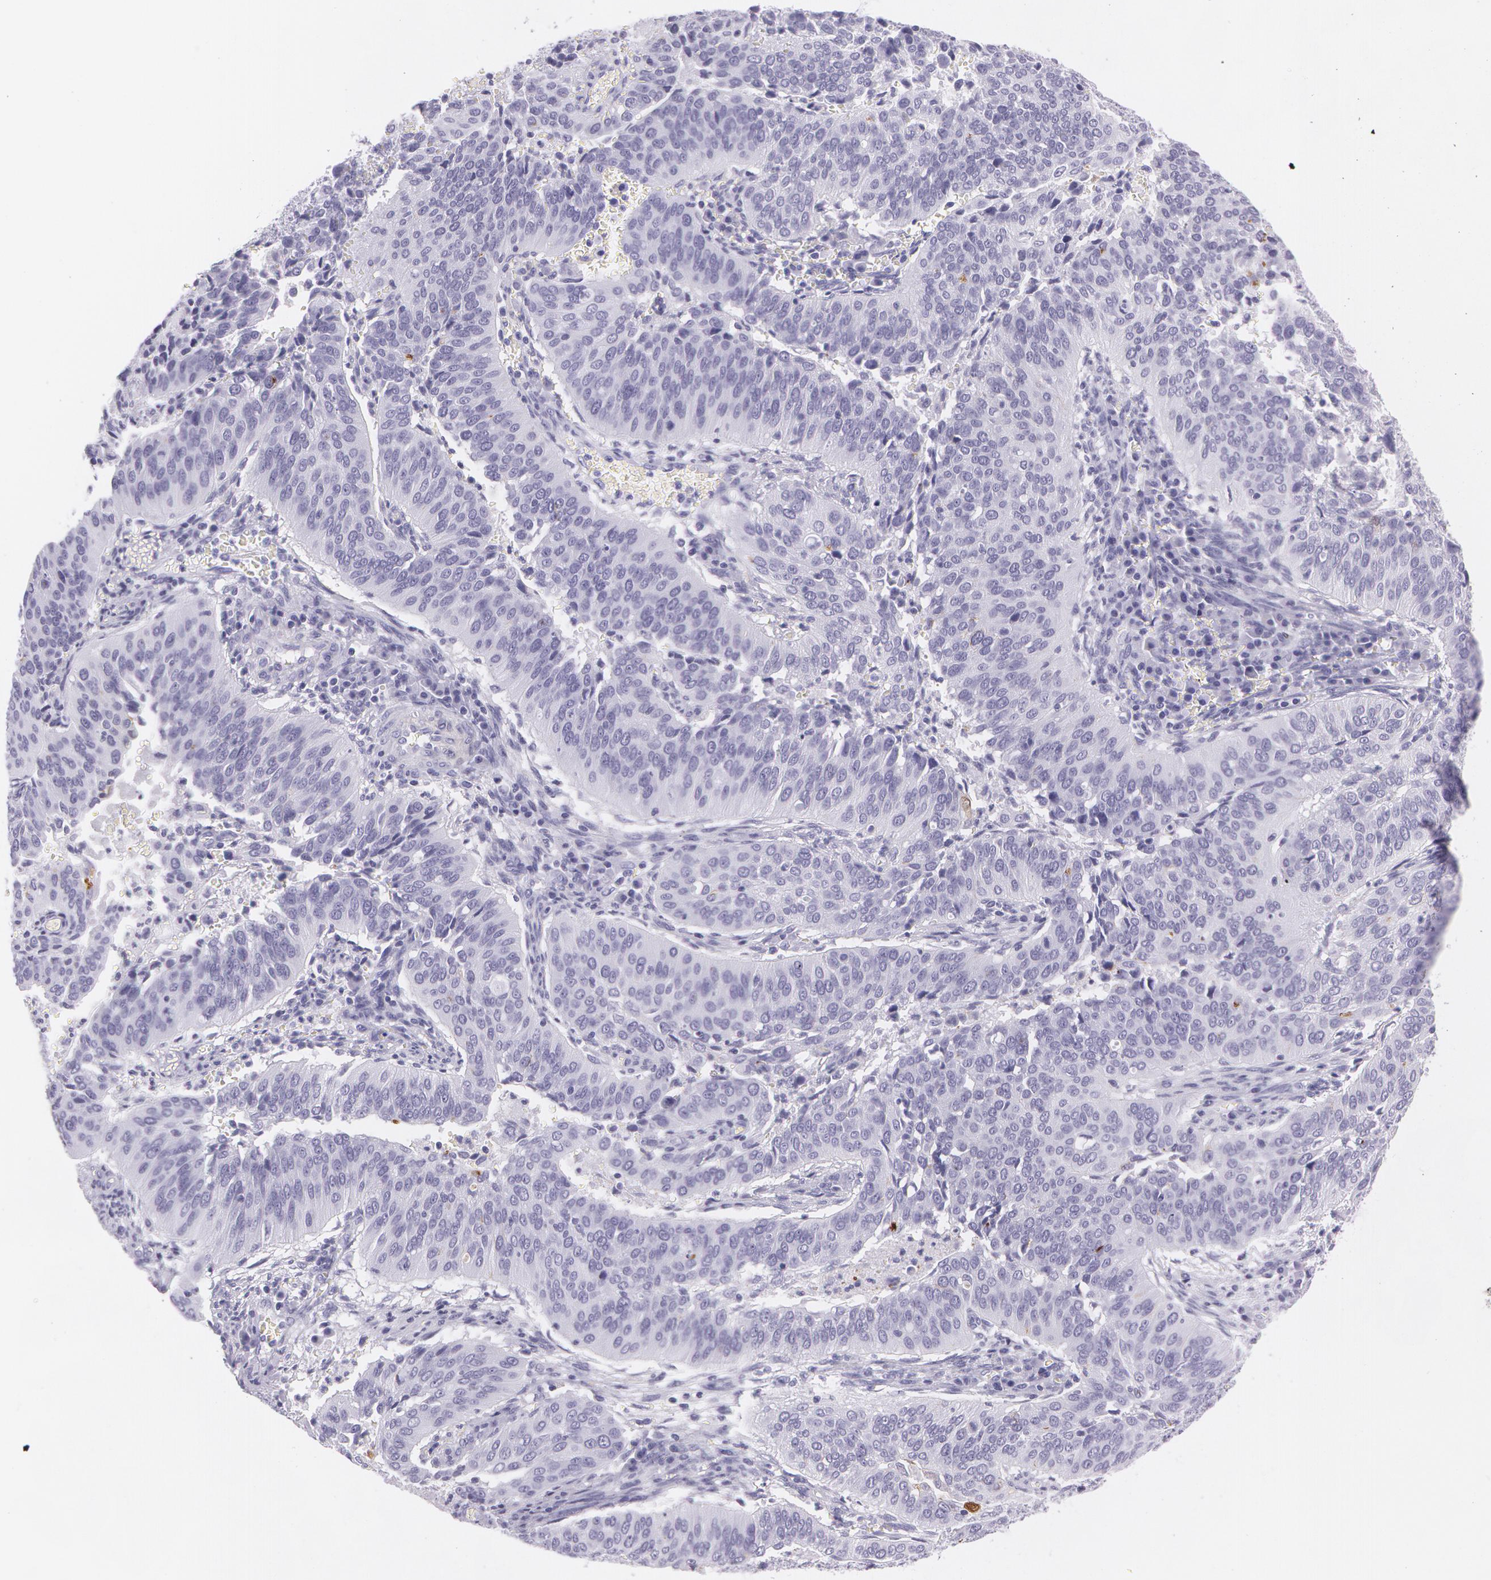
{"staining": {"intensity": "weak", "quantity": "<25%", "location": "cytoplasmic/membranous"}, "tissue": "cervical cancer", "cell_type": "Tumor cells", "image_type": "cancer", "snomed": [{"axis": "morphology", "description": "Squamous cell carcinoma, NOS"}, {"axis": "topography", "description": "Cervix"}], "caption": "The histopathology image reveals no staining of tumor cells in cervical squamous cell carcinoma.", "gene": "SNCG", "patient": {"sex": "female", "age": 39}}